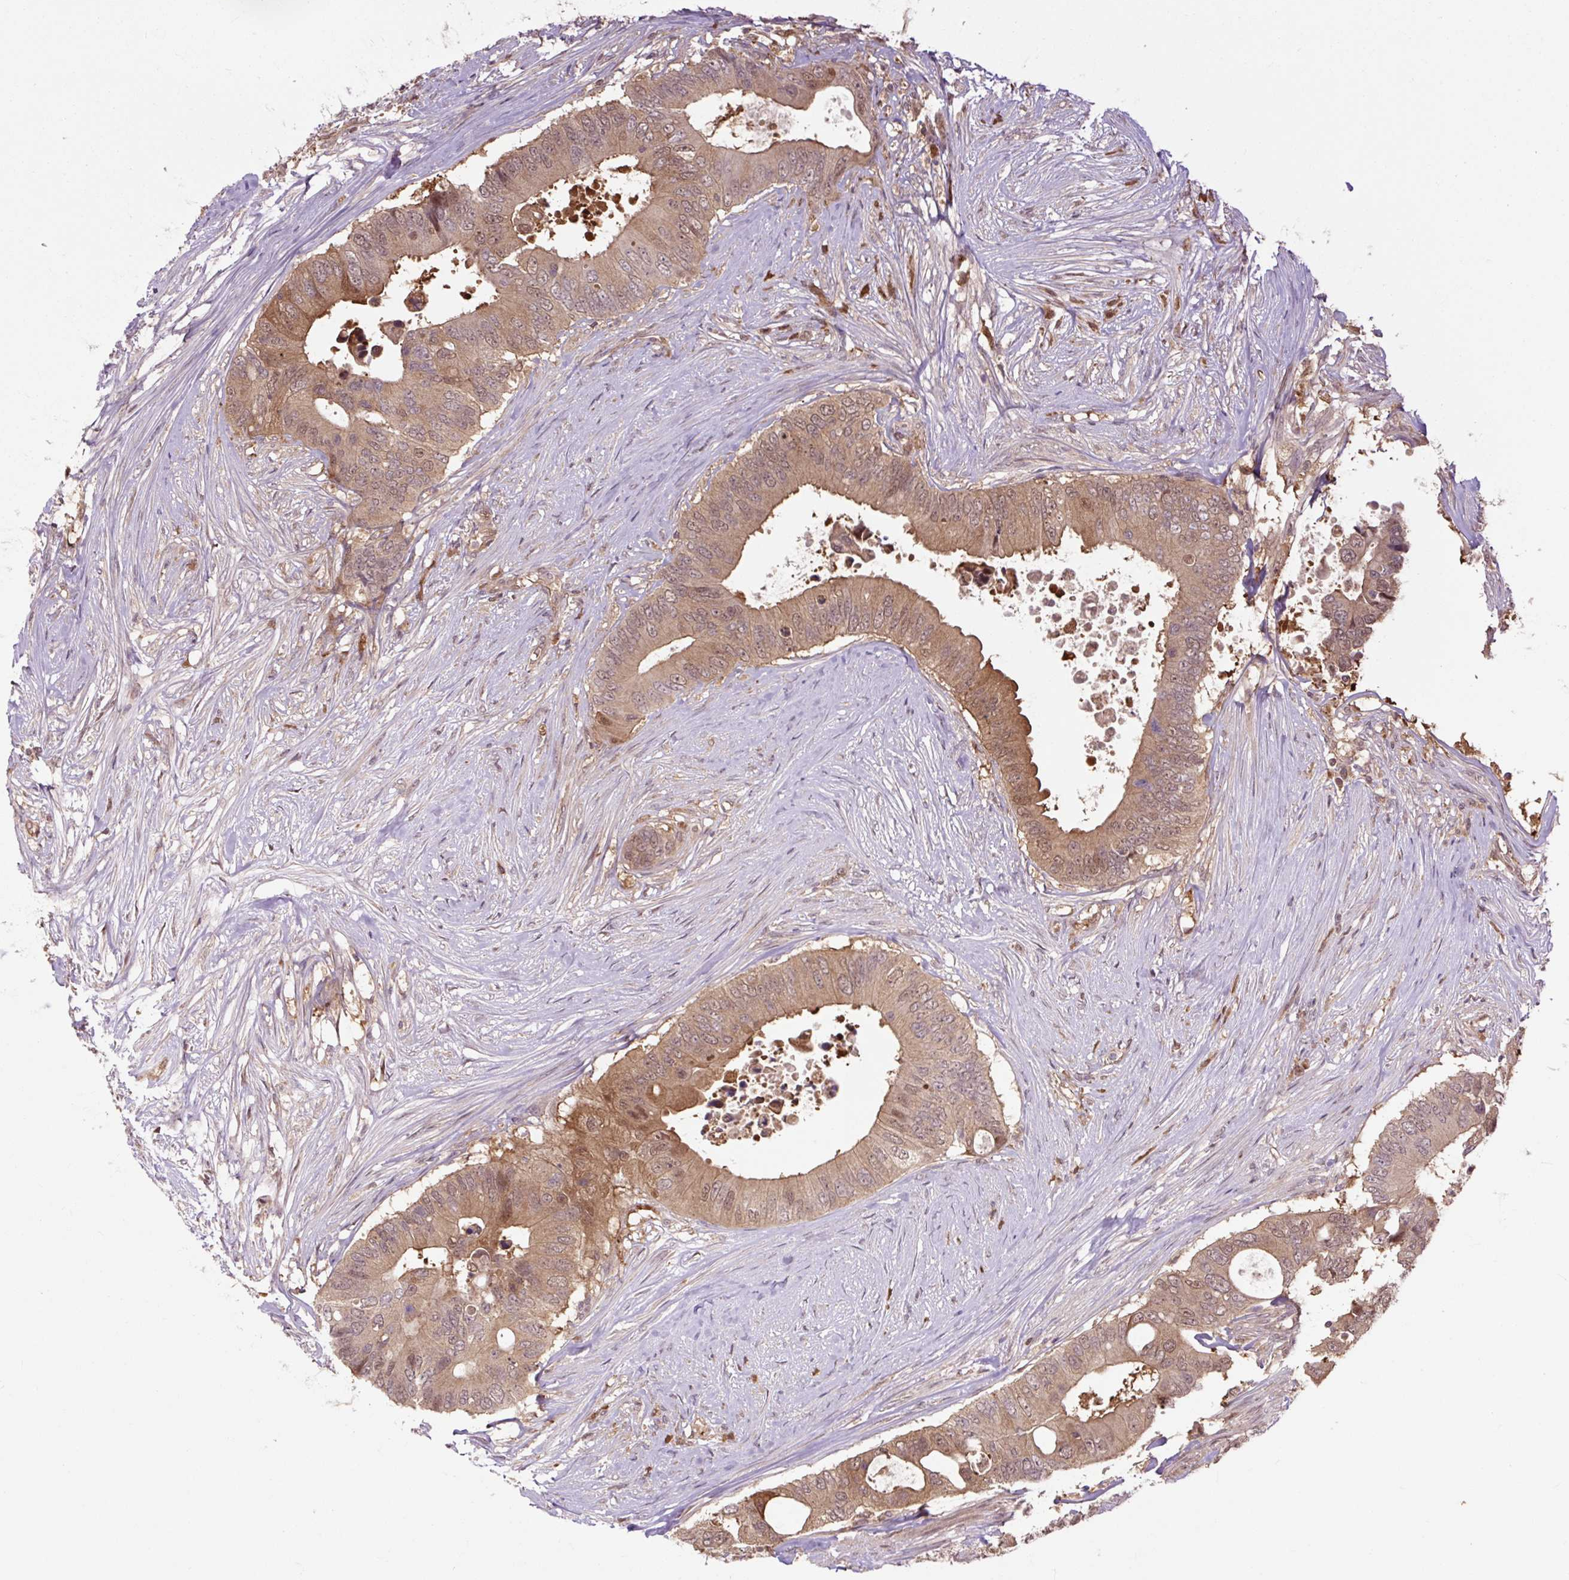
{"staining": {"intensity": "moderate", "quantity": ">75%", "location": "cytoplasmic/membranous,nuclear"}, "tissue": "colorectal cancer", "cell_type": "Tumor cells", "image_type": "cancer", "snomed": [{"axis": "morphology", "description": "Adenocarcinoma, NOS"}, {"axis": "topography", "description": "Colon"}], "caption": "IHC of human adenocarcinoma (colorectal) displays medium levels of moderate cytoplasmic/membranous and nuclear positivity in approximately >75% of tumor cells.", "gene": "TPT1", "patient": {"sex": "male", "age": 71}}